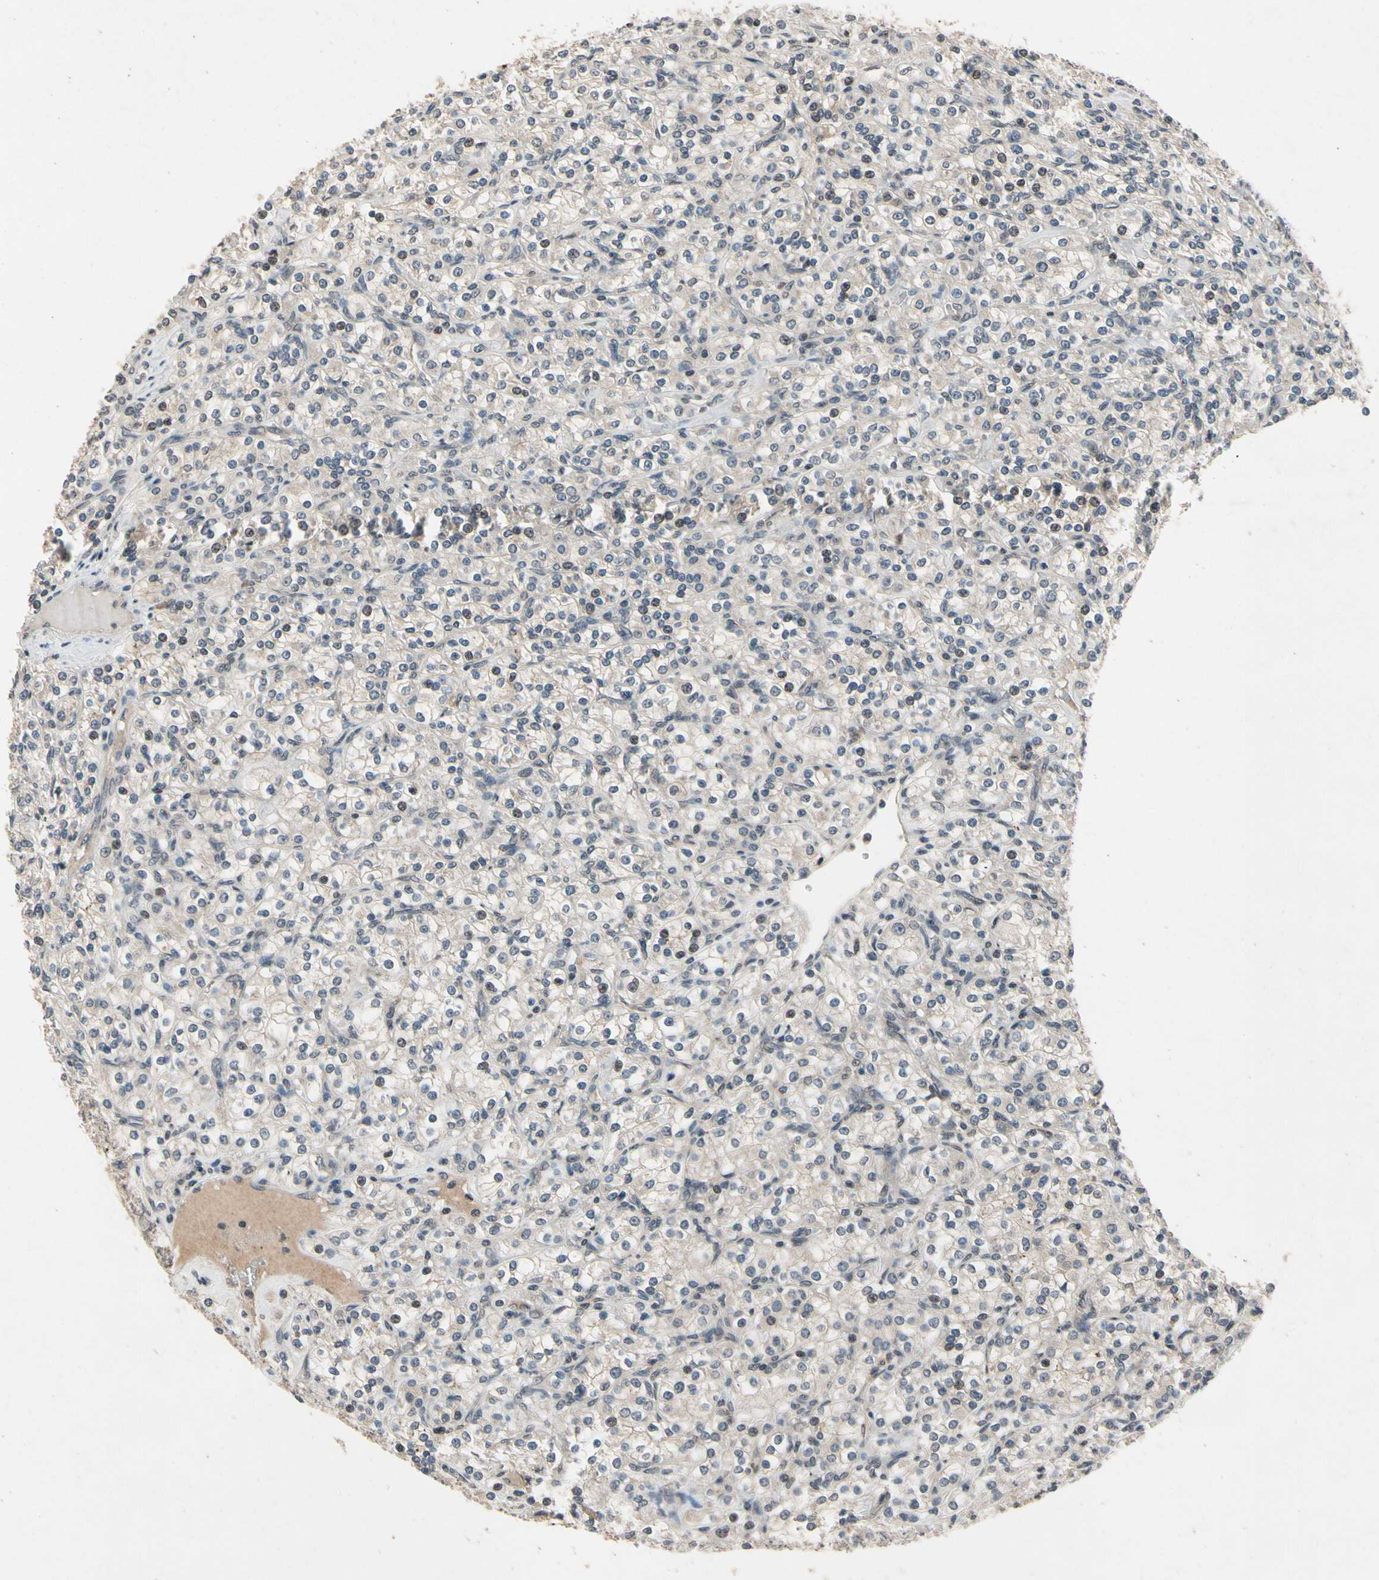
{"staining": {"intensity": "weak", "quantity": "<25%", "location": "cytoplasmic/membranous"}, "tissue": "renal cancer", "cell_type": "Tumor cells", "image_type": "cancer", "snomed": [{"axis": "morphology", "description": "Adenocarcinoma, NOS"}, {"axis": "topography", "description": "Kidney"}], "caption": "A high-resolution image shows IHC staining of renal adenocarcinoma, which reveals no significant positivity in tumor cells. The staining is performed using DAB (3,3'-diaminobenzidine) brown chromogen with nuclei counter-stained in using hematoxylin.", "gene": "DPY19L3", "patient": {"sex": "male", "age": 77}}